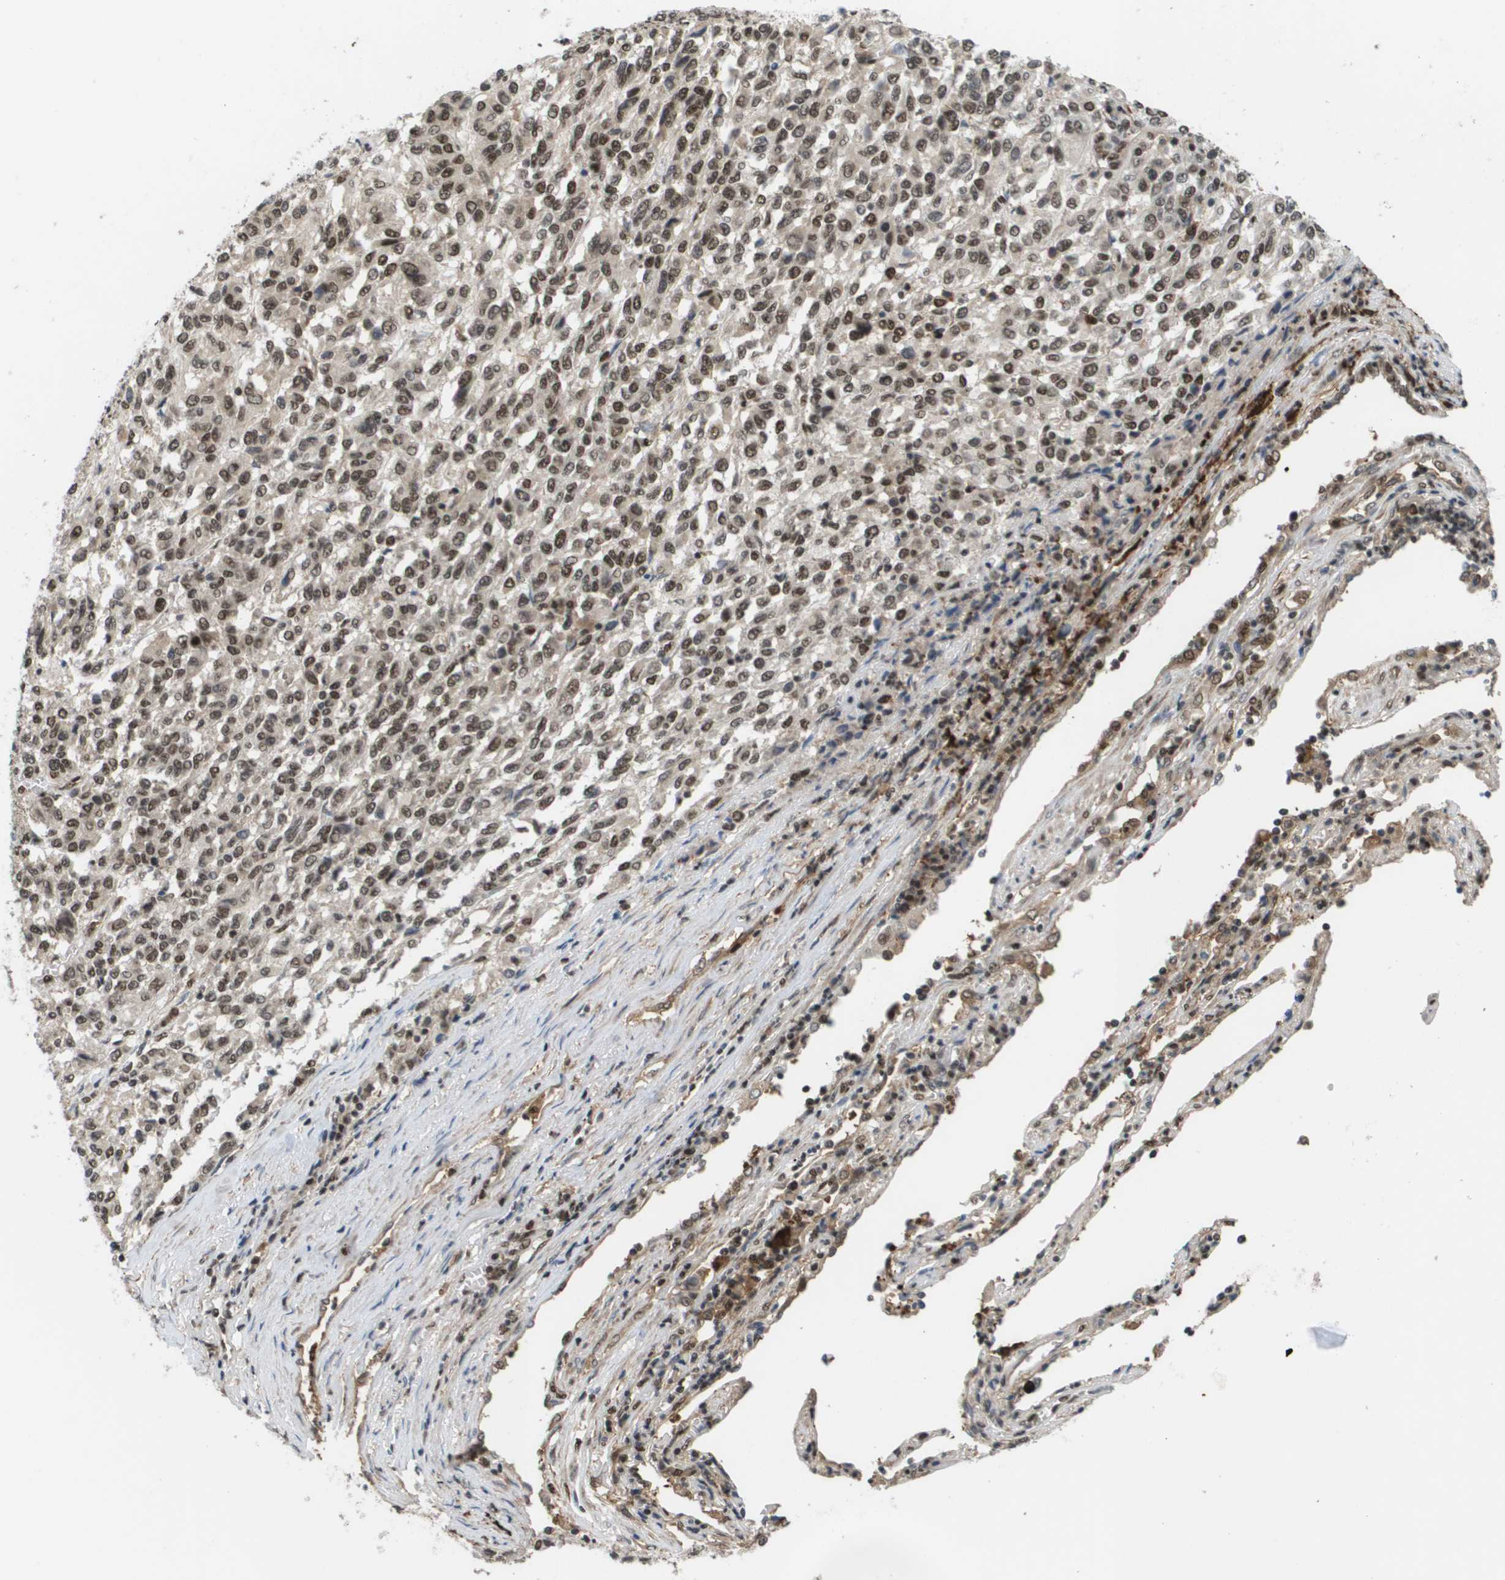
{"staining": {"intensity": "moderate", "quantity": ">75%", "location": "nuclear"}, "tissue": "melanoma", "cell_type": "Tumor cells", "image_type": "cancer", "snomed": [{"axis": "morphology", "description": "Malignant melanoma, Metastatic site"}, {"axis": "topography", "description": "Lung"}], "caption": "The photomicrograph displays staining of melanoma, revealing moderate nuclear protein staining (brown color) within tumor cells.", "gene": "PRCC", "patient": {"sex": "male", "age": 64}}